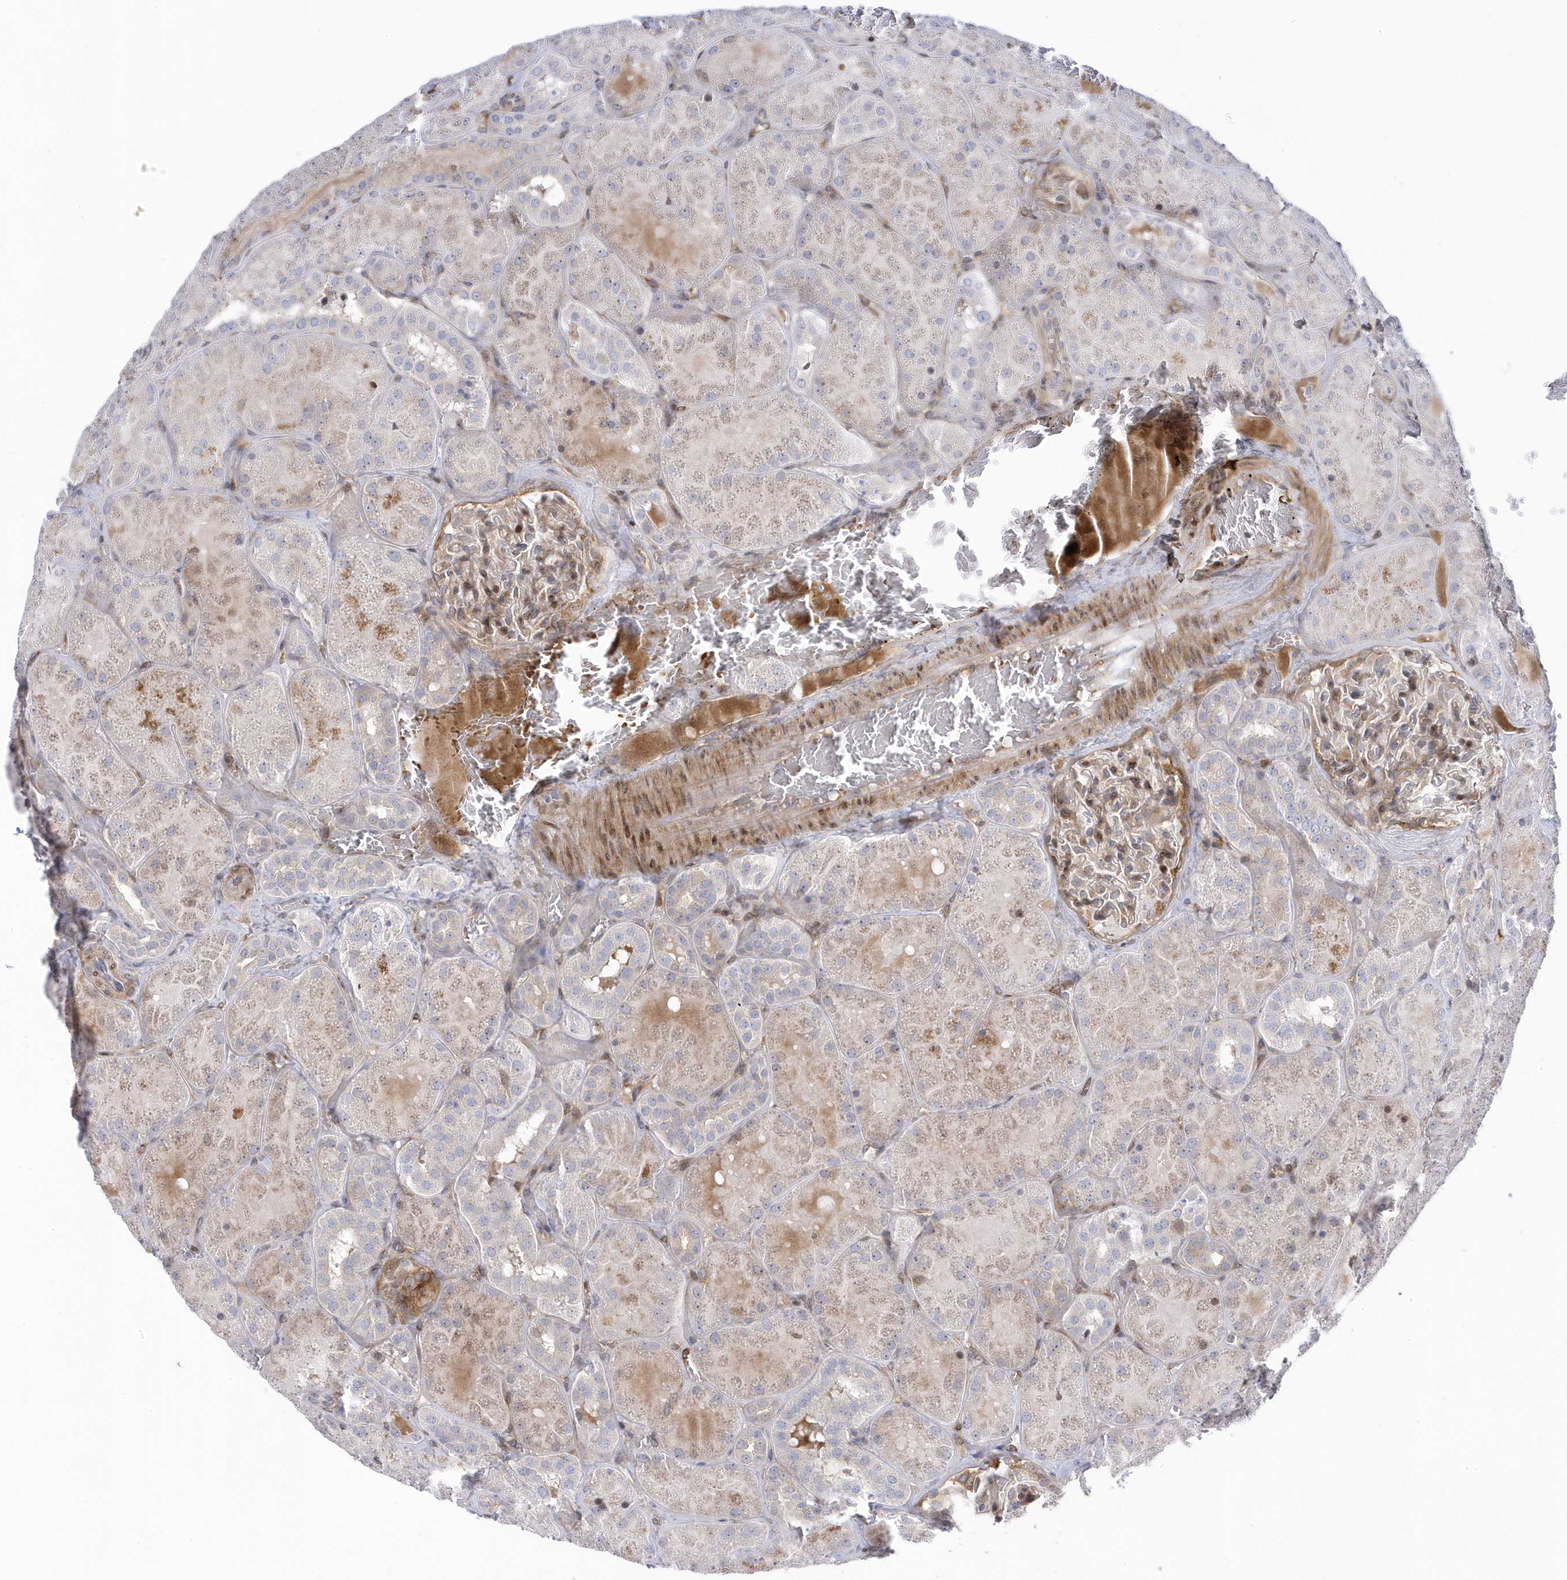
{"staining": {"intensity": "weak", "quantity": "25%-75%", "location": "cytoplasmic/membranous,nuclear"}, "tissue": "kidney", "cell_type": "Cells in glomeruli", "image_type": "normal", "snomed": [{"axis": "morphology", "description": "Normal tissue, NOS"}, {"axis": "topography", "description": "Kidney"}], "caption": "An image showing weak cytoplasmic/membranous,nuclear positivity in approximately 25%-75% of cells in glomeruli in unremarkable kidney, as visualized by brown immunohistochemical staining.", "gene": "MAP7D3", "patient": {"sex": "male", "age": 28}}